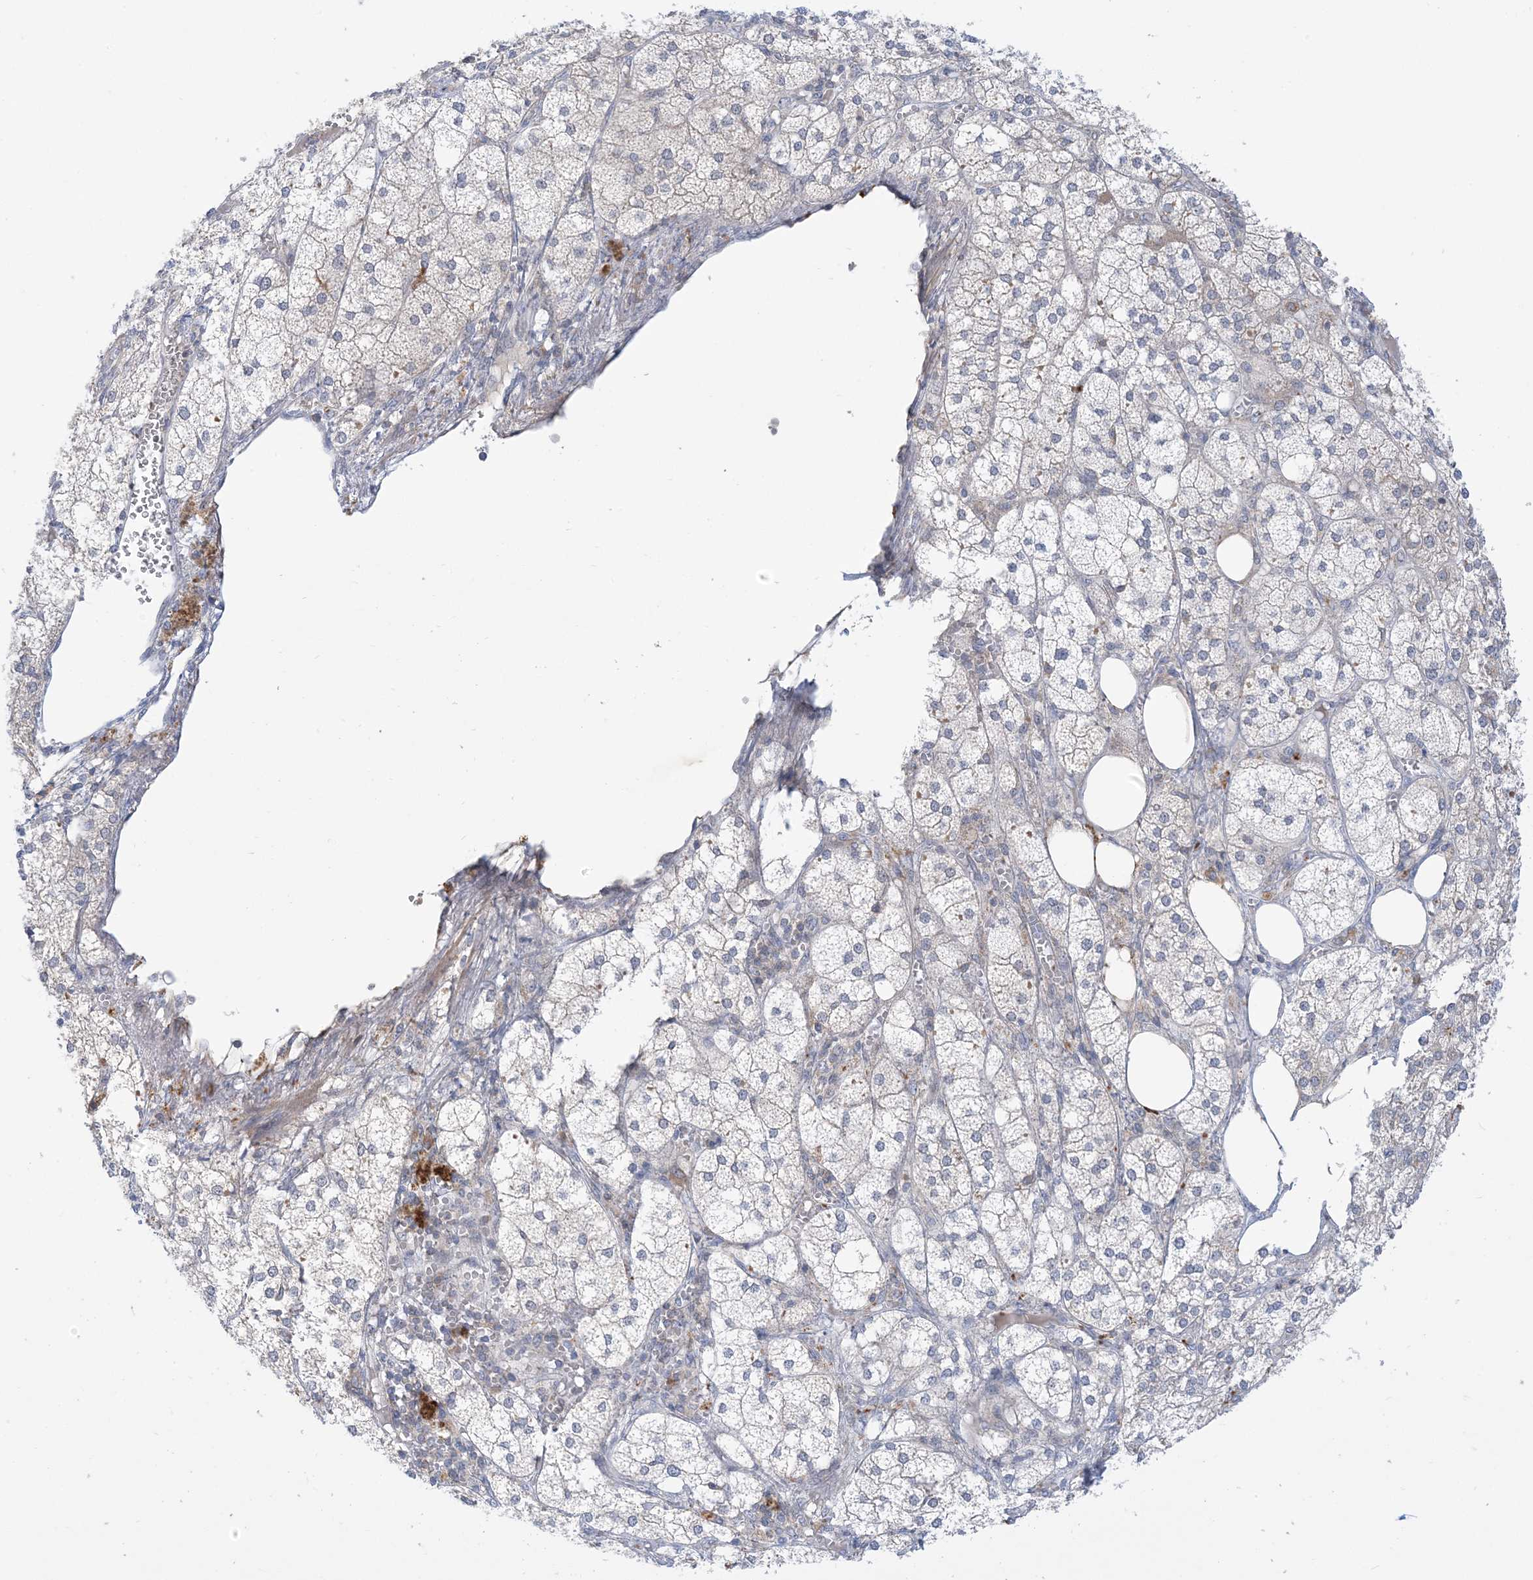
{"staining": {"intensity": "strong", "quantity": "<25%", "location": "cytoplasmic/membranous"}, "tissue": "adrenal gland", "cell_type": "Glandular cells", "image_type": "normal", "snomed": [{"axis": "morphology", "description": "Normal tissue, NOS"}, {"axis": "topography", "description": "Adrenal gland"}], "caption": "Immunohistochemistry image of unremarkable human adrenal gland stained for a protein (brown), which exhibits medium levels of strong cytoplasmic/membranous positivity in about <25% of glandular cells.", "gene": "AOC1", "patient": {"sex": "female", "age": 61}}